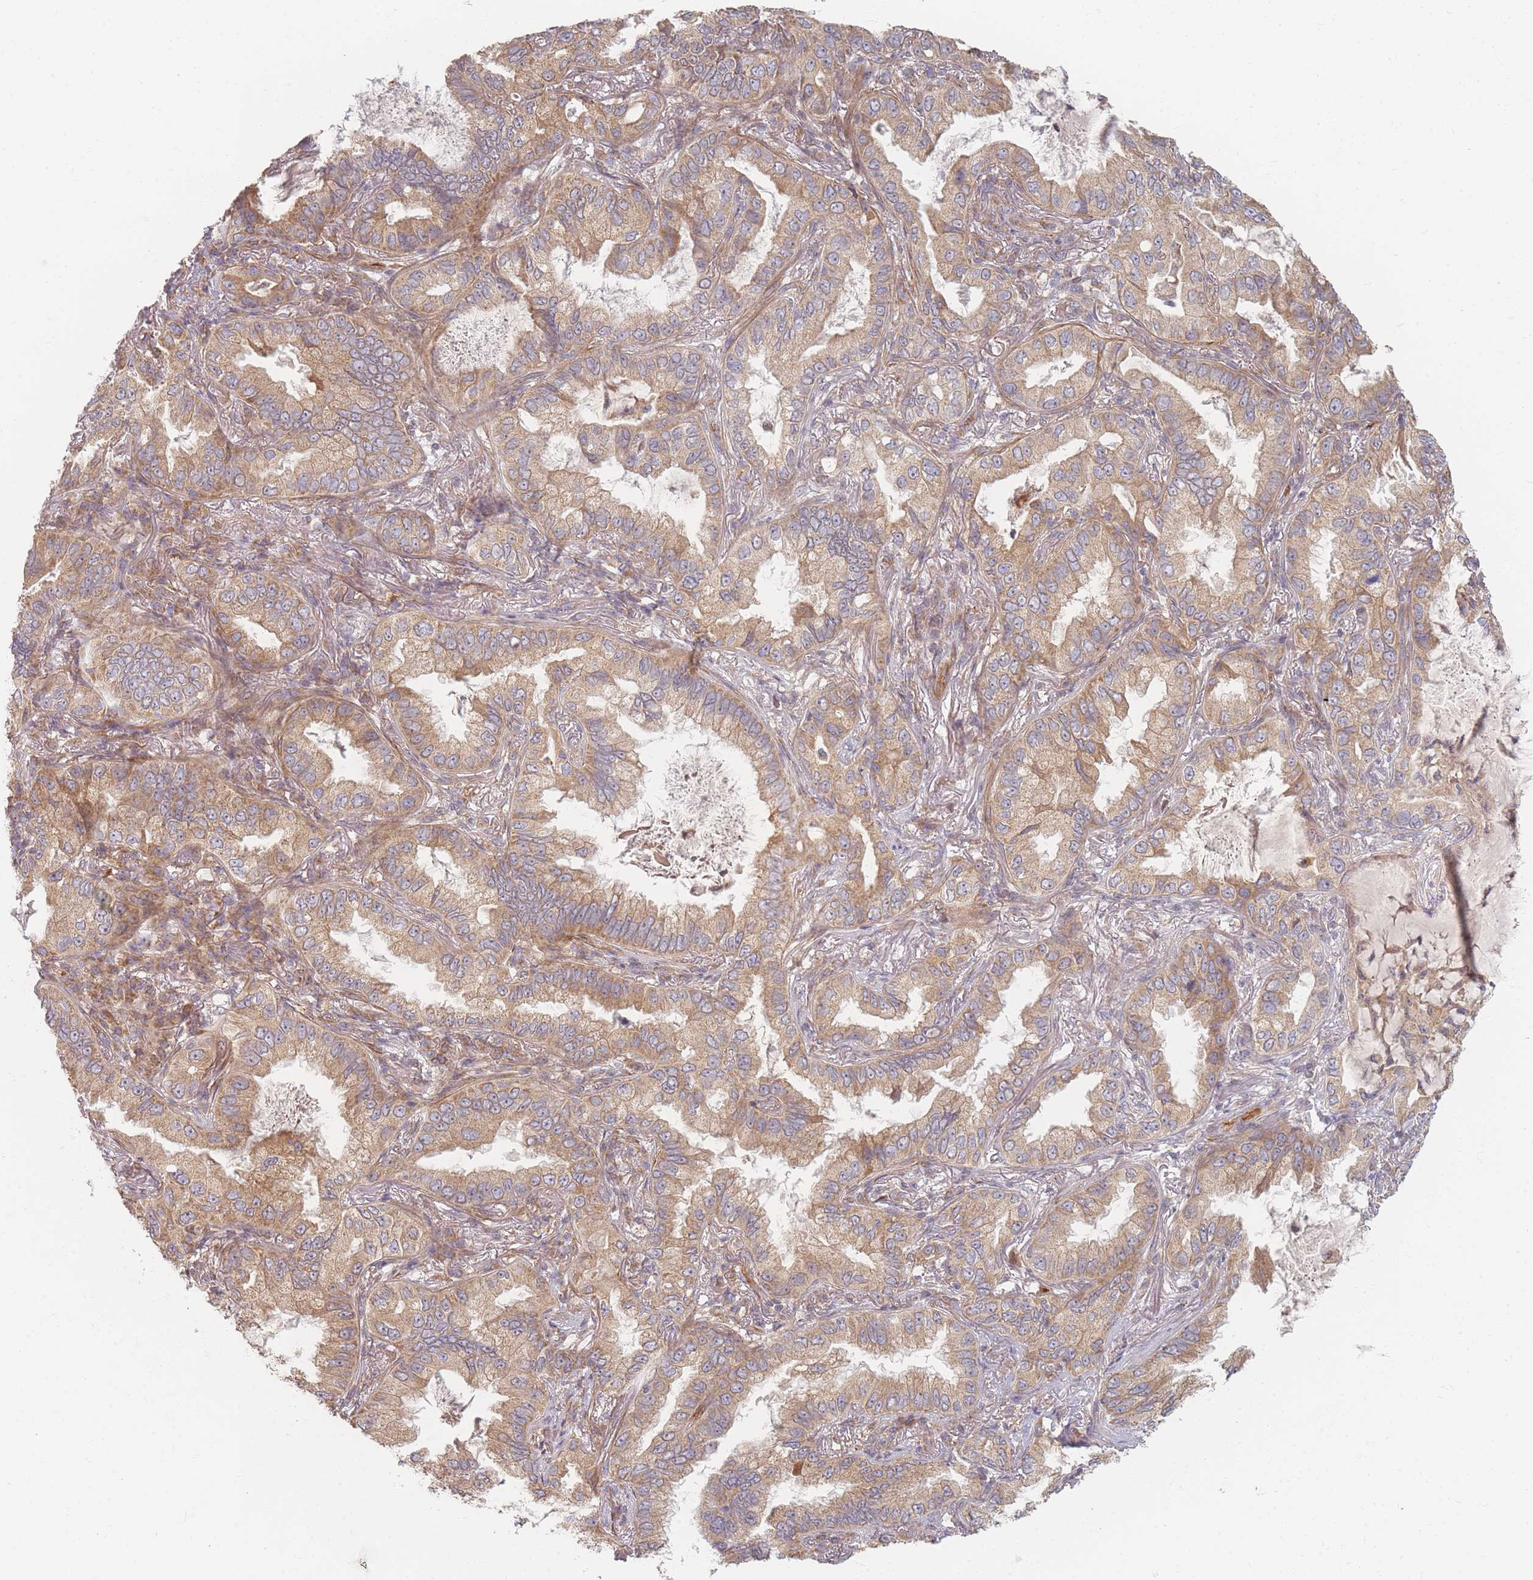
{"staining": {"intensity": "moderate", "quantity": "25%-75%", "location": "cytoplasmic/membranous"}, "tissue": "lung cancer", "cell_type": "Tumor cells", "image_type": "cancer", "snomed": [{"axis": "morphology", "description": "Adenocarcinoma, NOS"}, {"axis": "topography", "description": "Lung"}], "caption": "Immunohistochemistry (IHC) staining of adenocarcinoma (lung), which shows medium levels of moderate cytoplasmic/membranous expression in about 25%-75% of tumor cells indicating moderate cytoplasmic/membranous protein positivity. The staining was performed using DAB (3,3'-diaminobenzidine) (brown) for protein detection and nuclei were counterstained in hematoxylin (blue).", "gene": "MRPS6", "patient": {"sex": "female", "age": 69}}